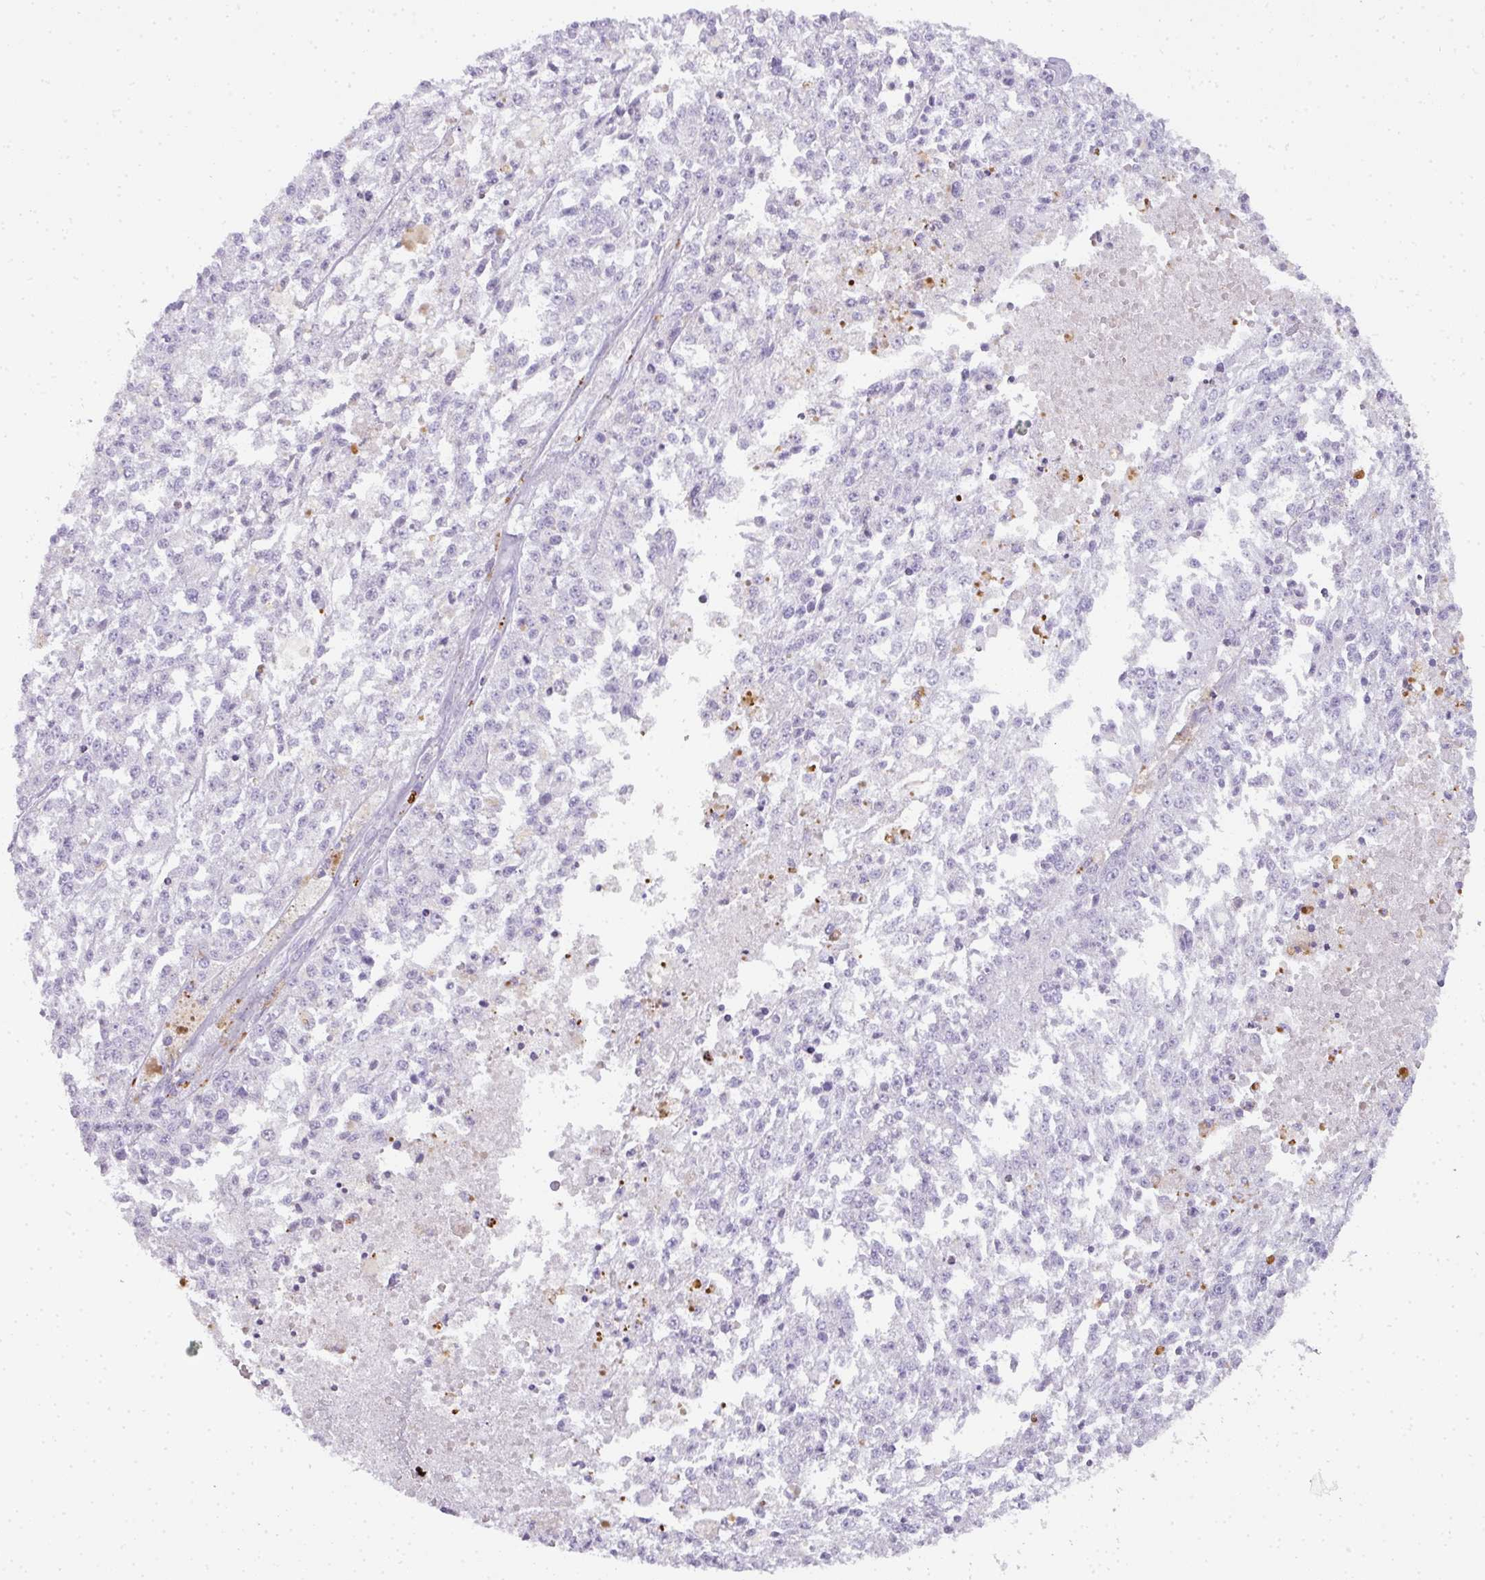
{"staining": {"intensity": "negative", "quantity": "none", "location": "none"}, "tissue": "melanoma", "cell_type": "Tumor cells", "image_type": "cancer", "snomed": [{"axis": "morphology", "description": "Malignant melanoma, NOS"}, {"axis": "topography", "description": "Skin"}], "caption": "Immunohistochemical staining of human malignant melanoma displays no significant expression in tumor cells.", "gene": "MMACHC", "patient": {"sex": "female", "age": 64}}